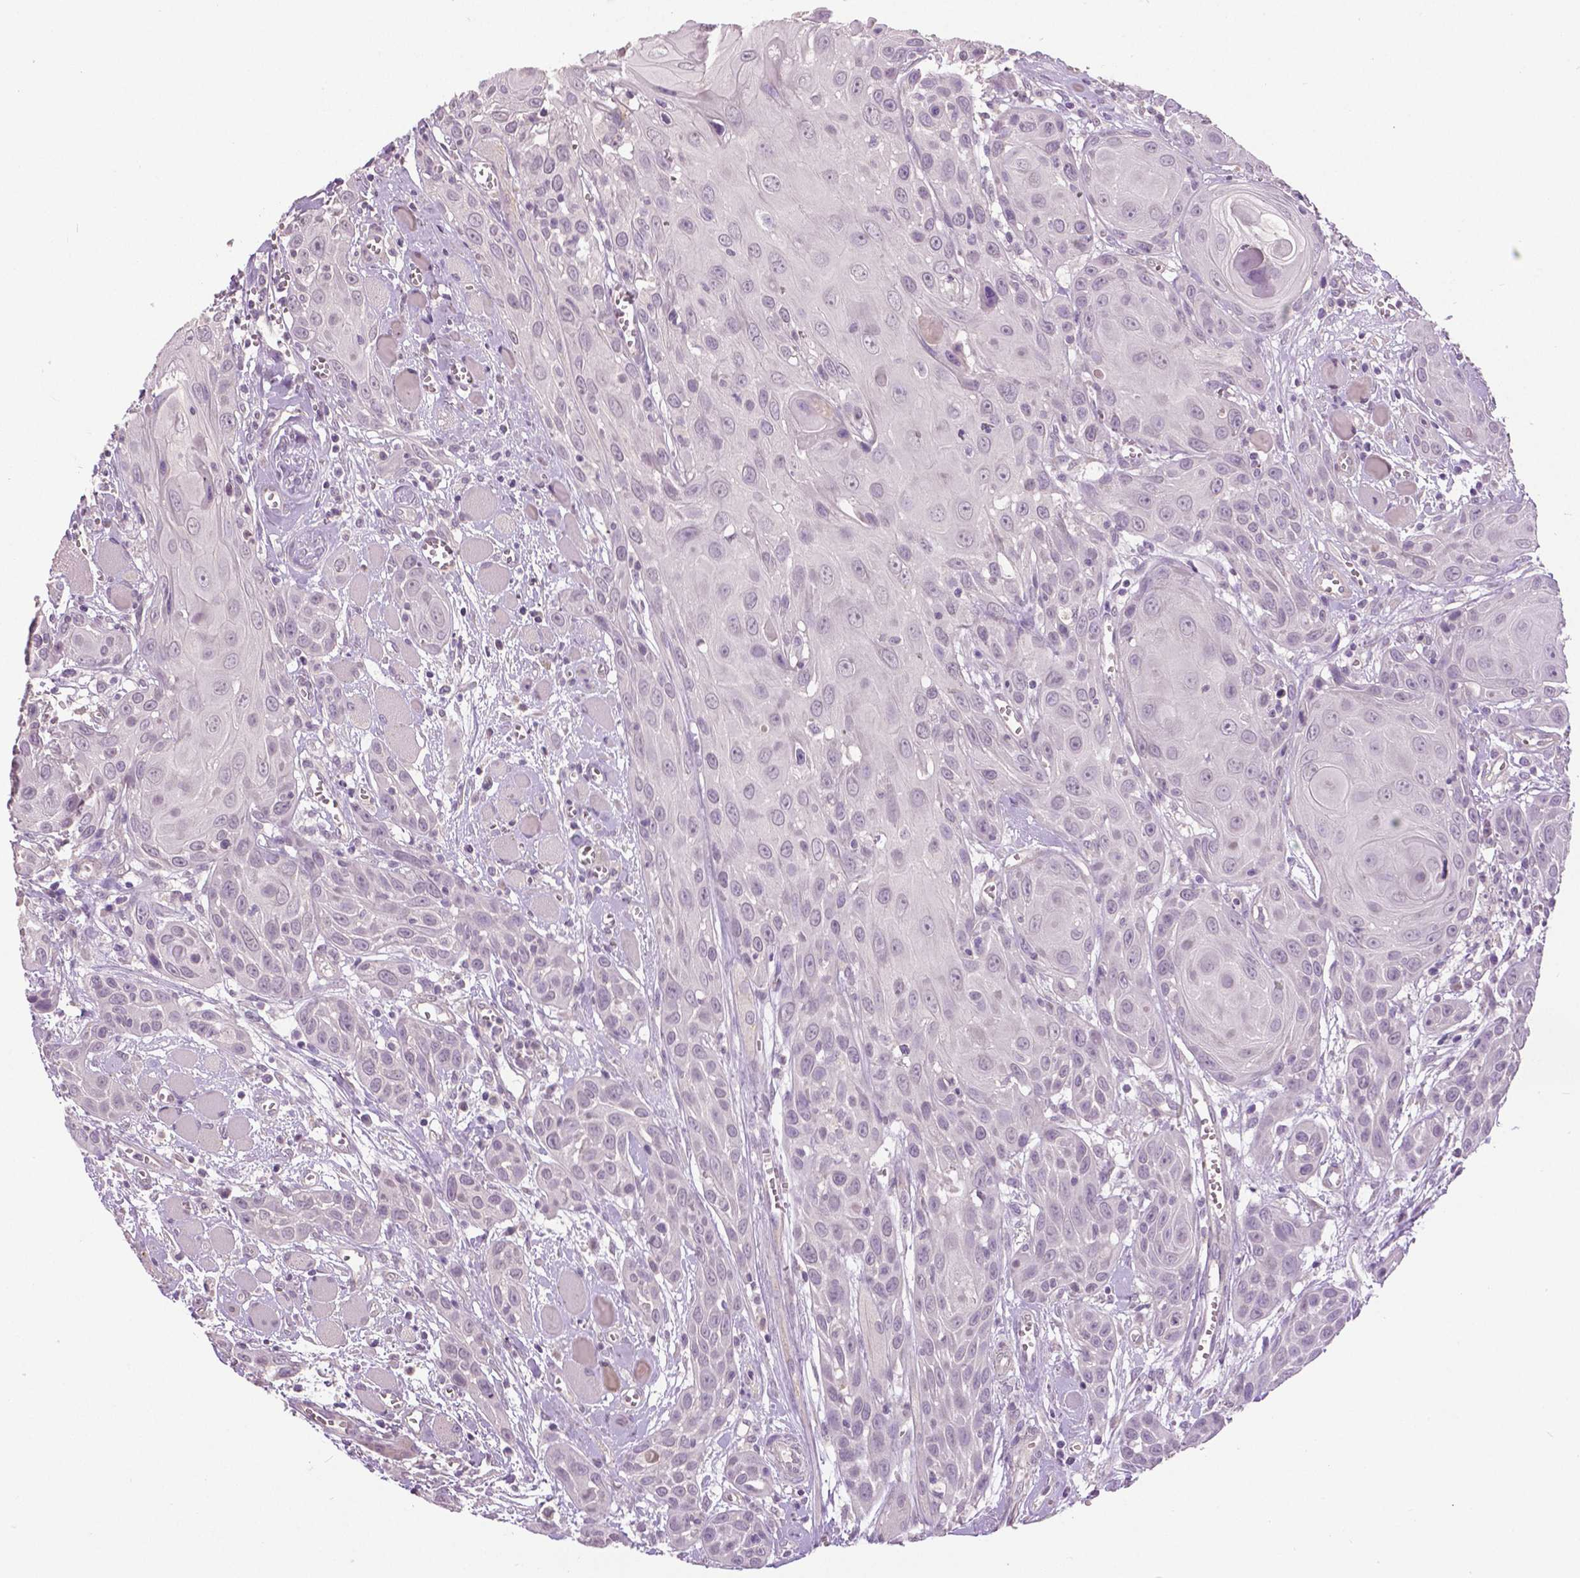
{"staining": {"intensity": "negative", "quantity": "none", "location": "none"}, "tissue": "head and neck cancer", "cell_type": "Tumor cells", "image_type": "cancer", "snomed": [{"axis": "morphology", "description": "Squamous cell carcinoma, NOS"}, {"axis": "topography", "description": "Head-Neck"}], "caption": "Immunohistochemistry photomicrograph of human head and neck squamous cell carcinoma stained for a protein (brown), which shows no expression in tumor cells.", "gene": "FOXA1", "patient": {"sex": "female", "age": 80}}